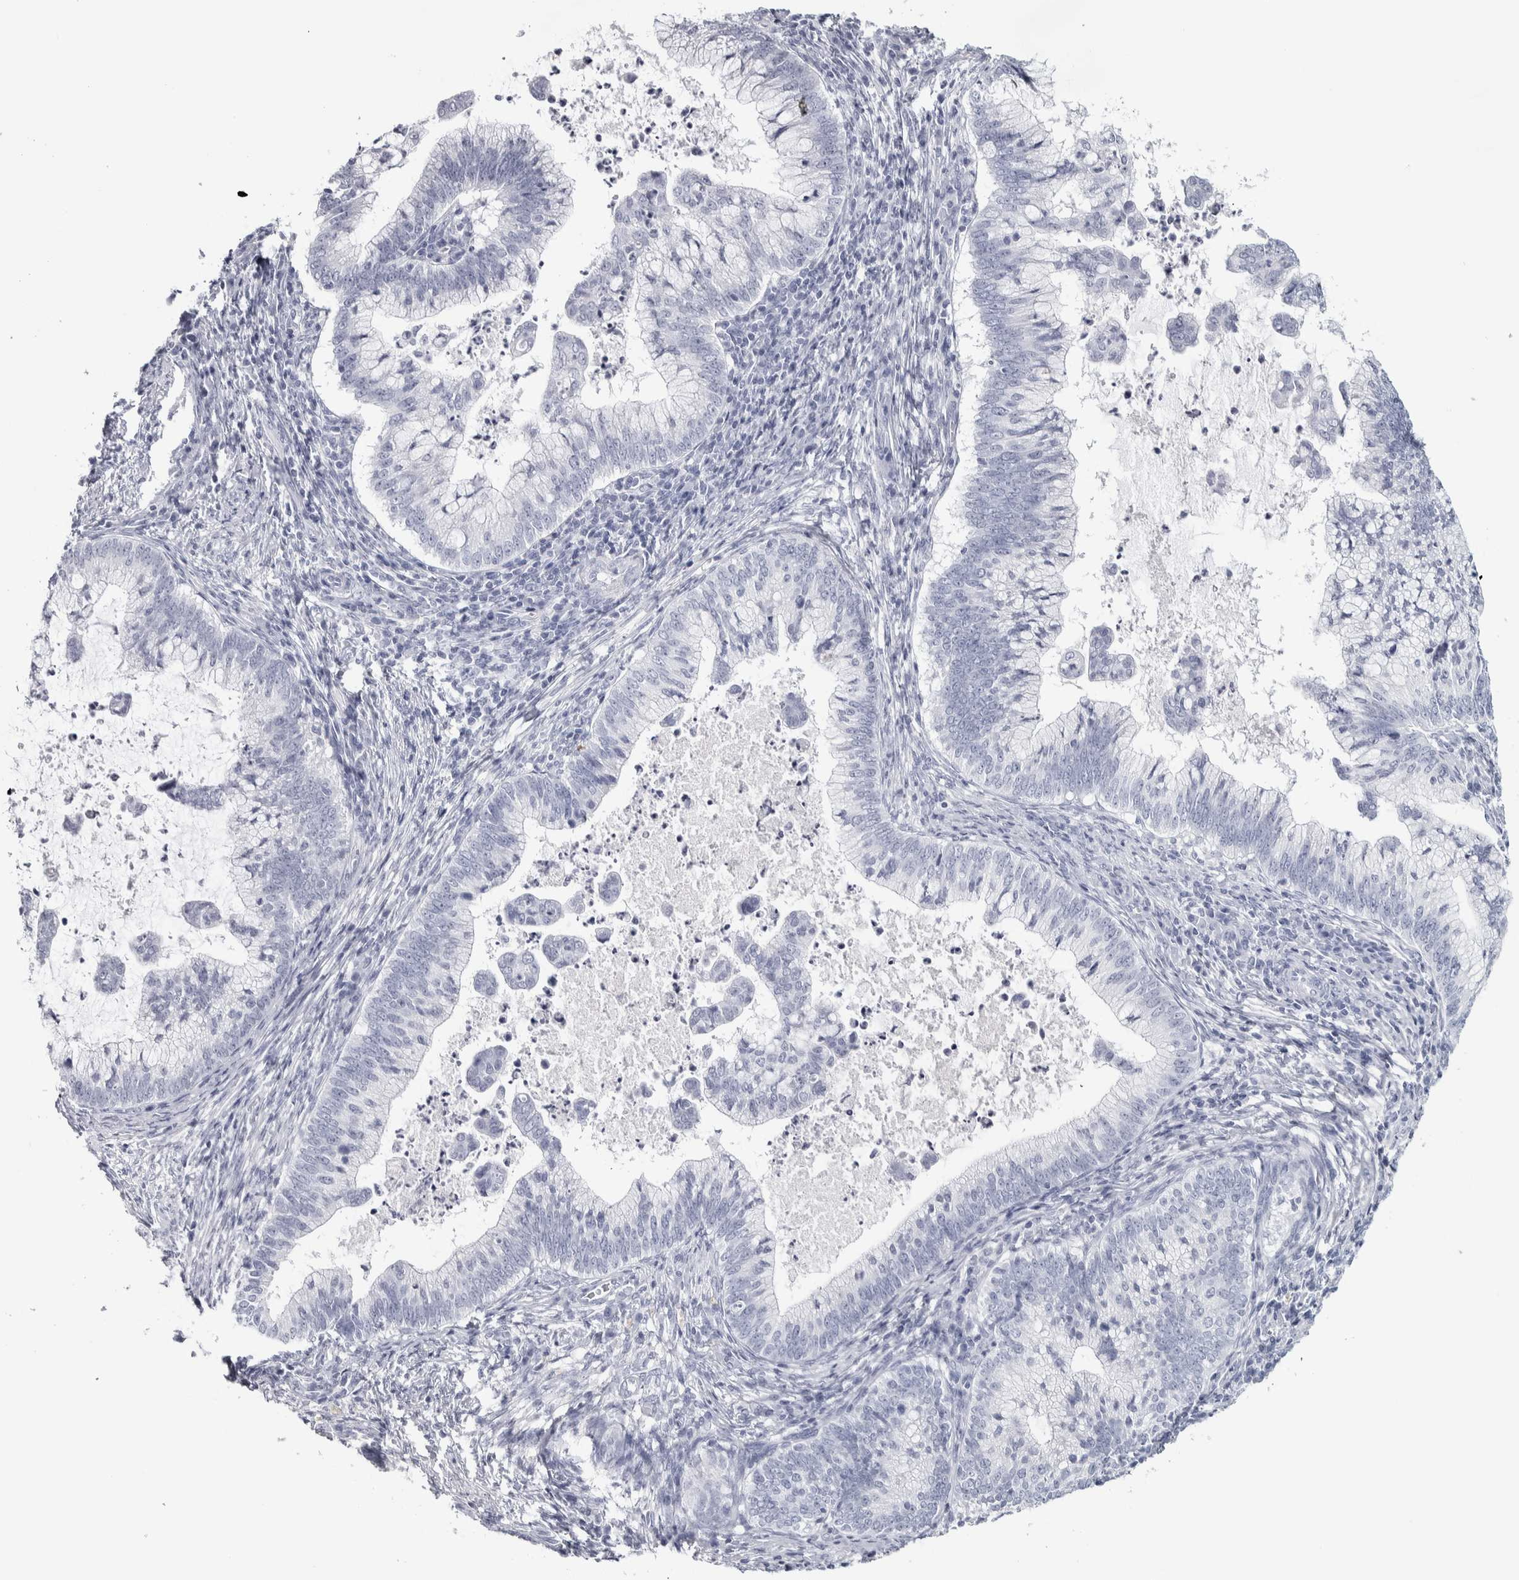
{"staining": {"intensity": "negative", "quantity": "none", "location": "none"}, "tissue": "cervical cancer", "cell_type": "Tumor cells", "image_type": "cancer", "snomed": [{"axis": "morphology", "description": "Adenocarcinoma, NOS"}, {"axis": "topography", "description": "Cervix"}], "caption": "A high-resolution image shows immunohistochemistry (IHC) staining of cervical cancer (adenocarcinoma), which exhibits no significant positivity in tumor cells.", "gene": "NECAB1", "patient": {"sex": "female", "age": 36}}